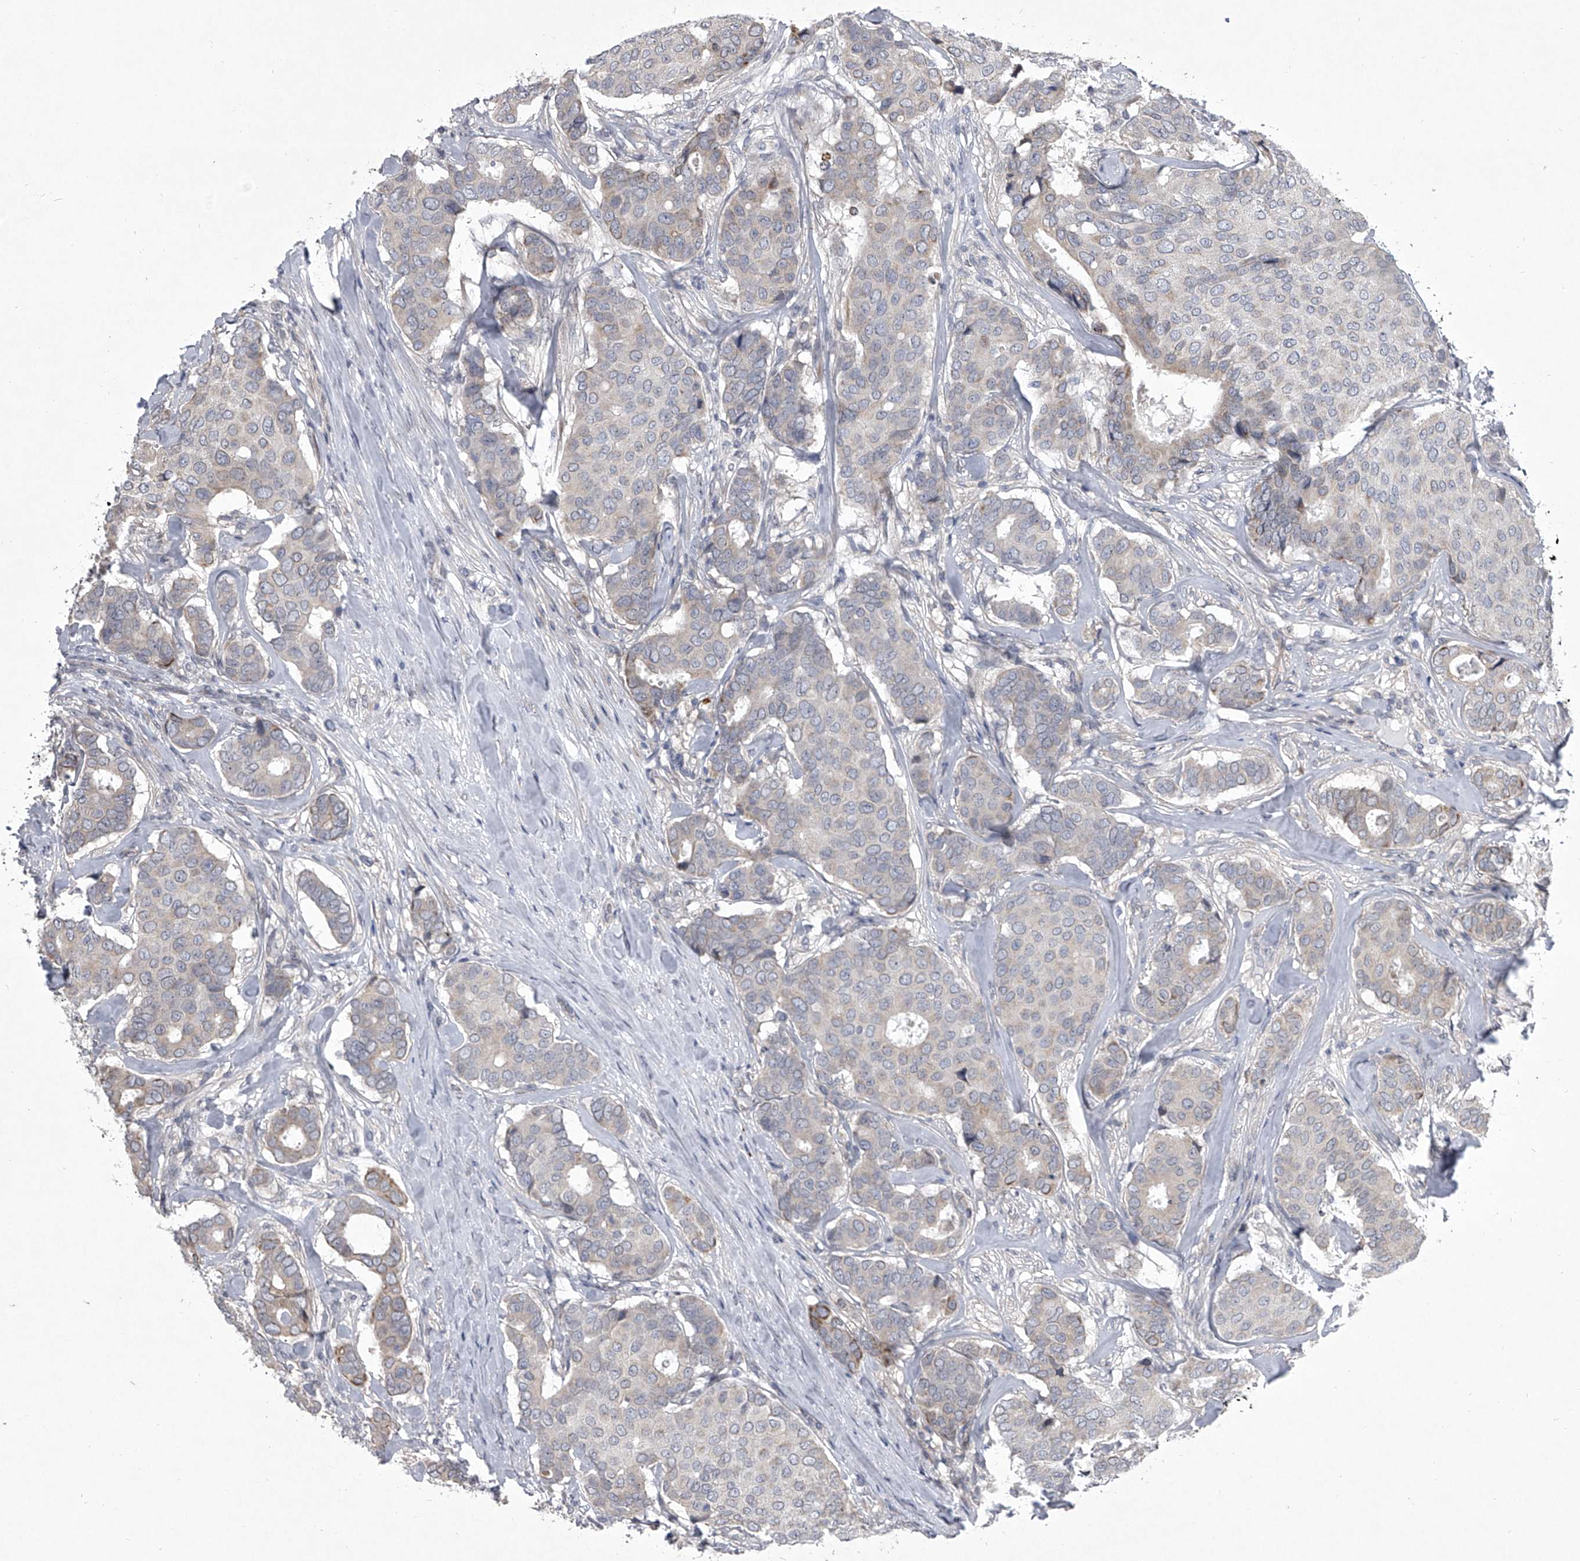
{"staining": {"intensity": "negative", "quantity": "none", "location": "none"}, "tissue": "breast cancer", "cell_type": "Tumor cells", "image_type": "cancer", "snomed": [{"axis": "morphology", "description": "Duct carcinoma"}, {"axis": "topography", "description": "Breast"}], "caption": "A high-resolution histopathology image shows IHC staining of breast invasive ductal carcinoma, which shows no significant expression in tumor cells. The staining was performed using DAB (3,3'-diaminobenzidine) to visualize the protein expression in brown, while the nuclei were stained in blue with hematoxylin (Magnification: 20x).", "gene": "HEATR6", "patient": {"sex": "female", "age": 75}}